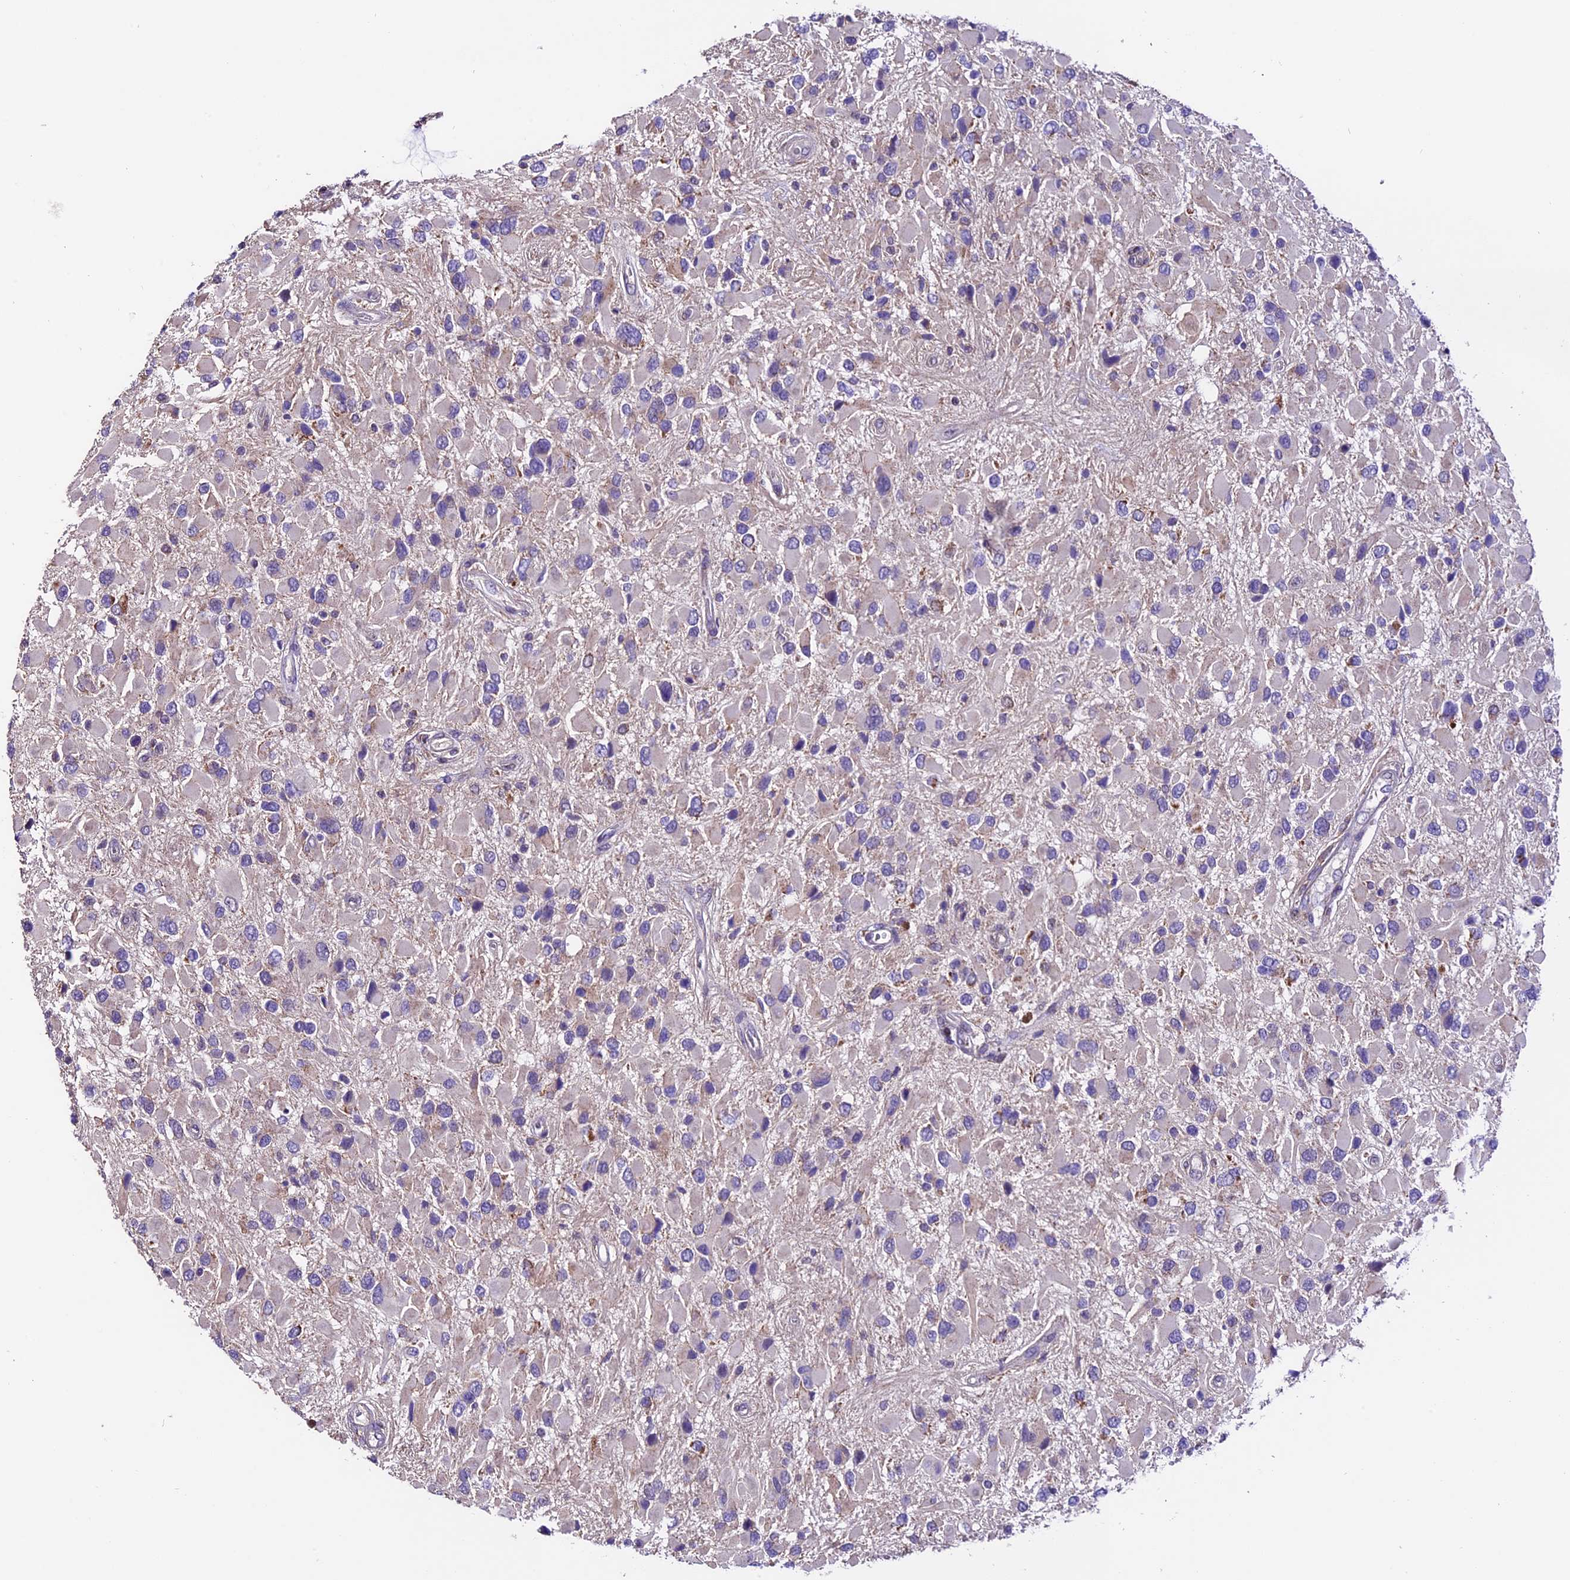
{"staining": {"intensity": "negative", "quantity": "none", "location": "none"}, "tissue": "glioma", "cell_type": "Tumor cells", "image_type": "cancer", "snomed": [{"axis": "morphology", "description": "Glioma, malignant, High grade"}, {"axis": "topography", "description": "Brain"}], "caption": "Protein analysis of glioma reveals no significant staining in tumor cells.", "gene": "DDX28", "patient": {"sex": "male", "age": 53}}